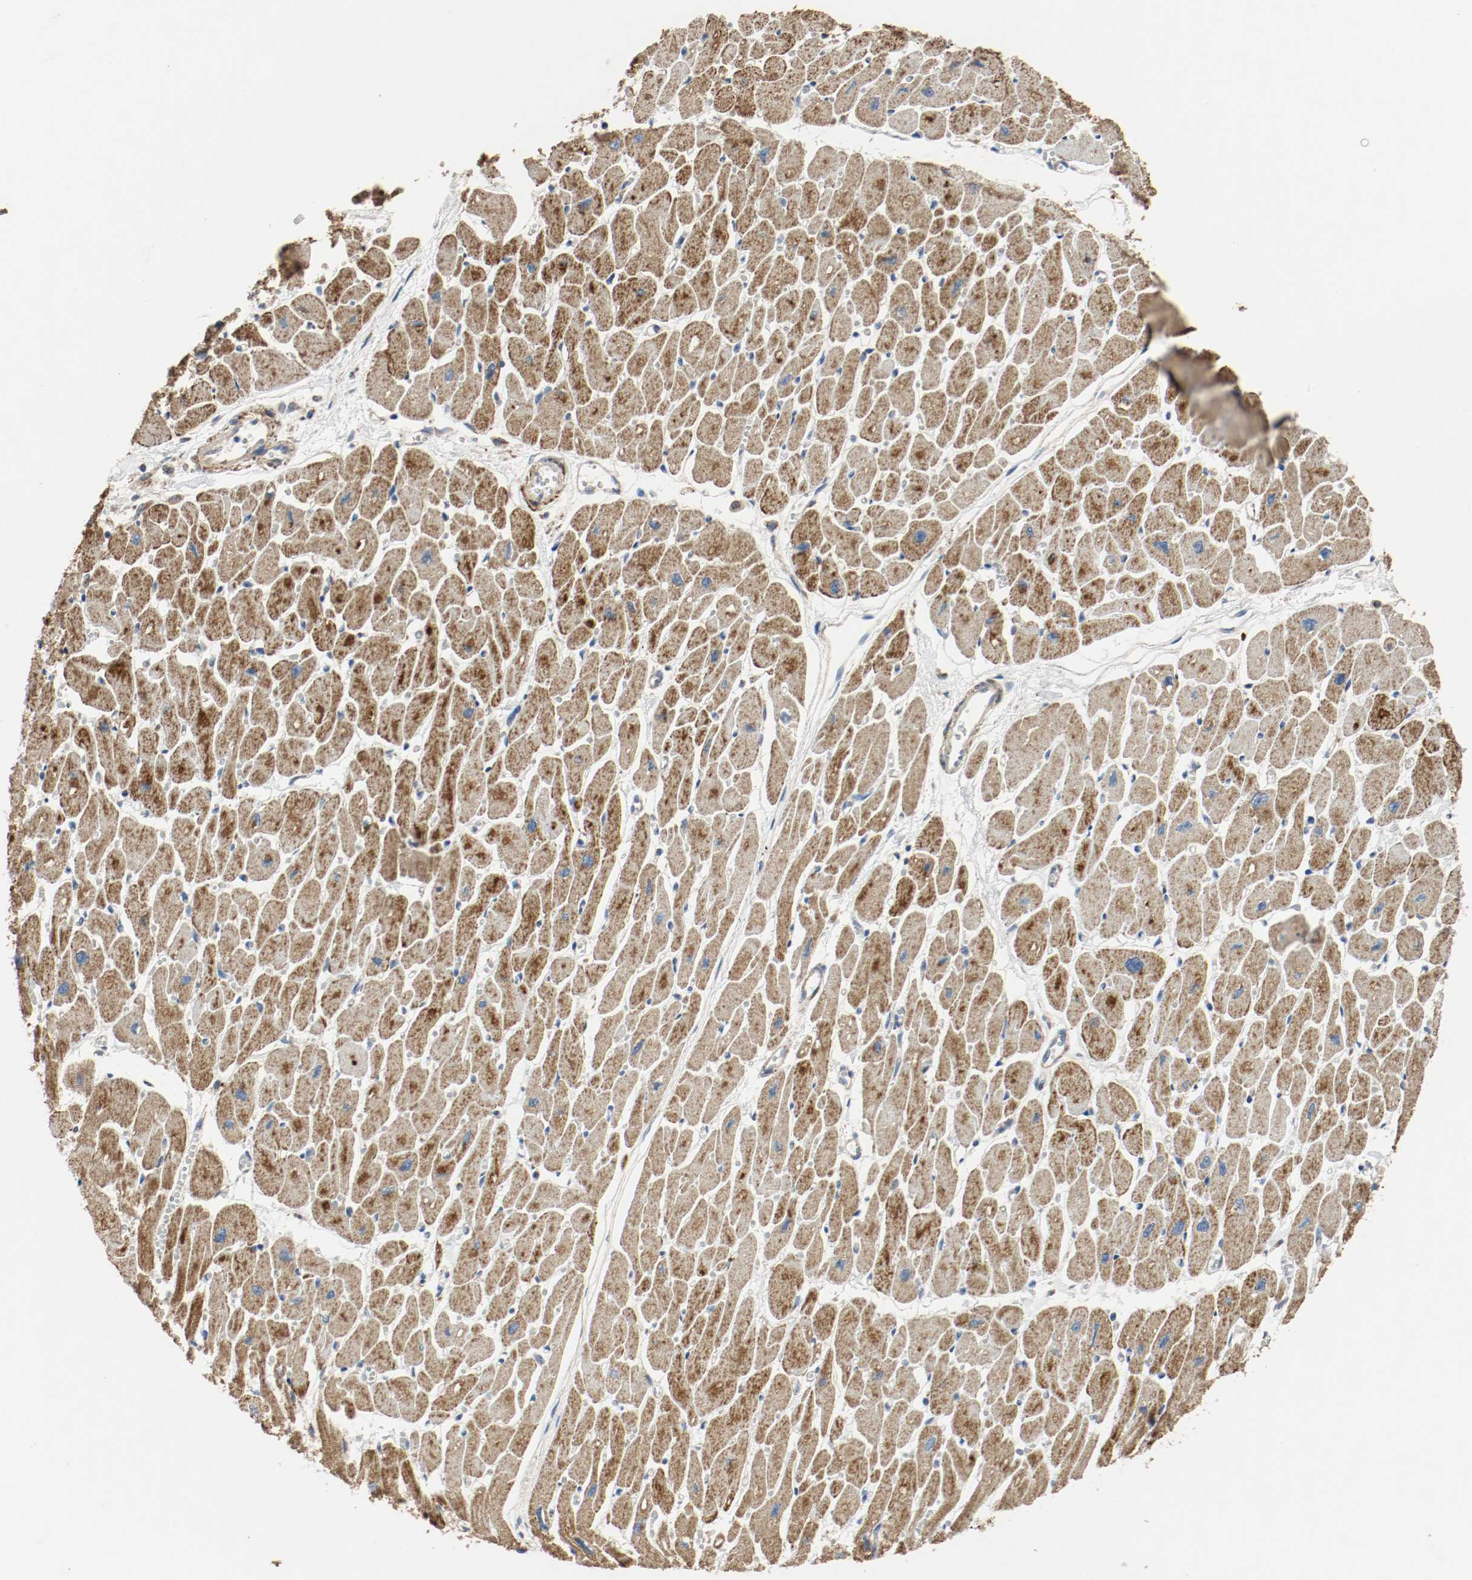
{"staining": {"intensity": "moderate", "quantity": ">75%", "location": "cytoplasmic/membranous,nuclear"}, "tissue": "heart muscle", "cell_type": "Cardiomyocytes", "image_type": "normal", "snomed": [{"axis": "morphology", "description": "Normal tissue, NOS"}, {"axis": "topography", "description": "Heart"}], "caption": "About >75% of cardiomyocytes in unremarkable human heart muscle demonstrate moderate cytoplasmic/membranous,nuclear protein staining as visualized by brown immunohistochemical staining.", "gene": "ALDH4A1", "patient": {"sex": "female", "age": 54}}